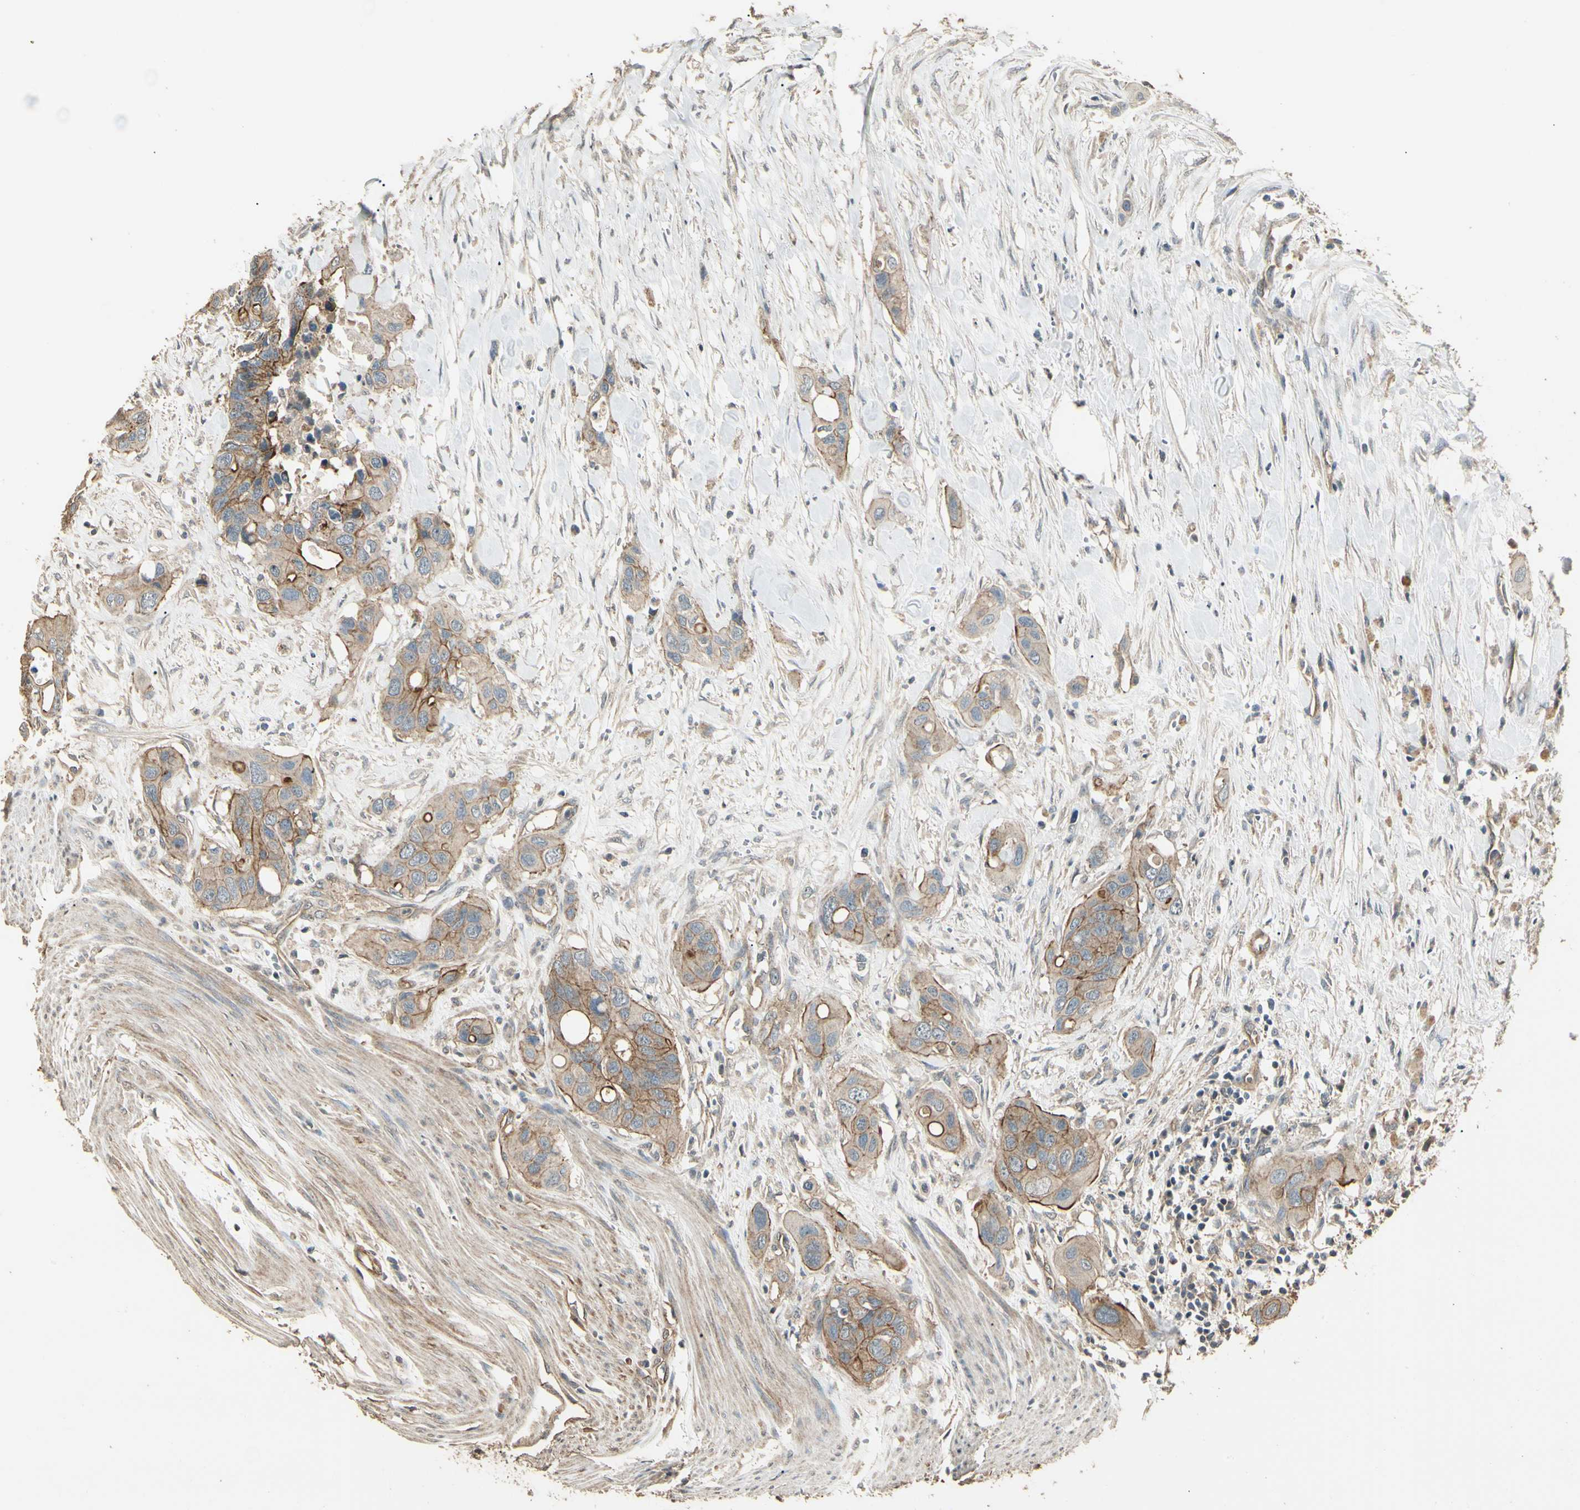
{"staining": {"intensity": "moderate", "quantity": ">75%", "location": "cytoplasmic/membranous"}, "tissue": "colorectal cancer", "cell_type": "Tumor cells", "image_type": "cancer", "snomed": [{"axis": "morphology", "description": "Adenocarcinoma, NOS"}, {"axis": "topography", "description": "Colon"}], "caption": "Moderate cytoplasmic/membranous expression is seen in approximately >75% of tumor cells in colorectal cancer (adenocarcinoma).", "gene": "RNF180", "patient": {"sex": "female", "age": 57}}